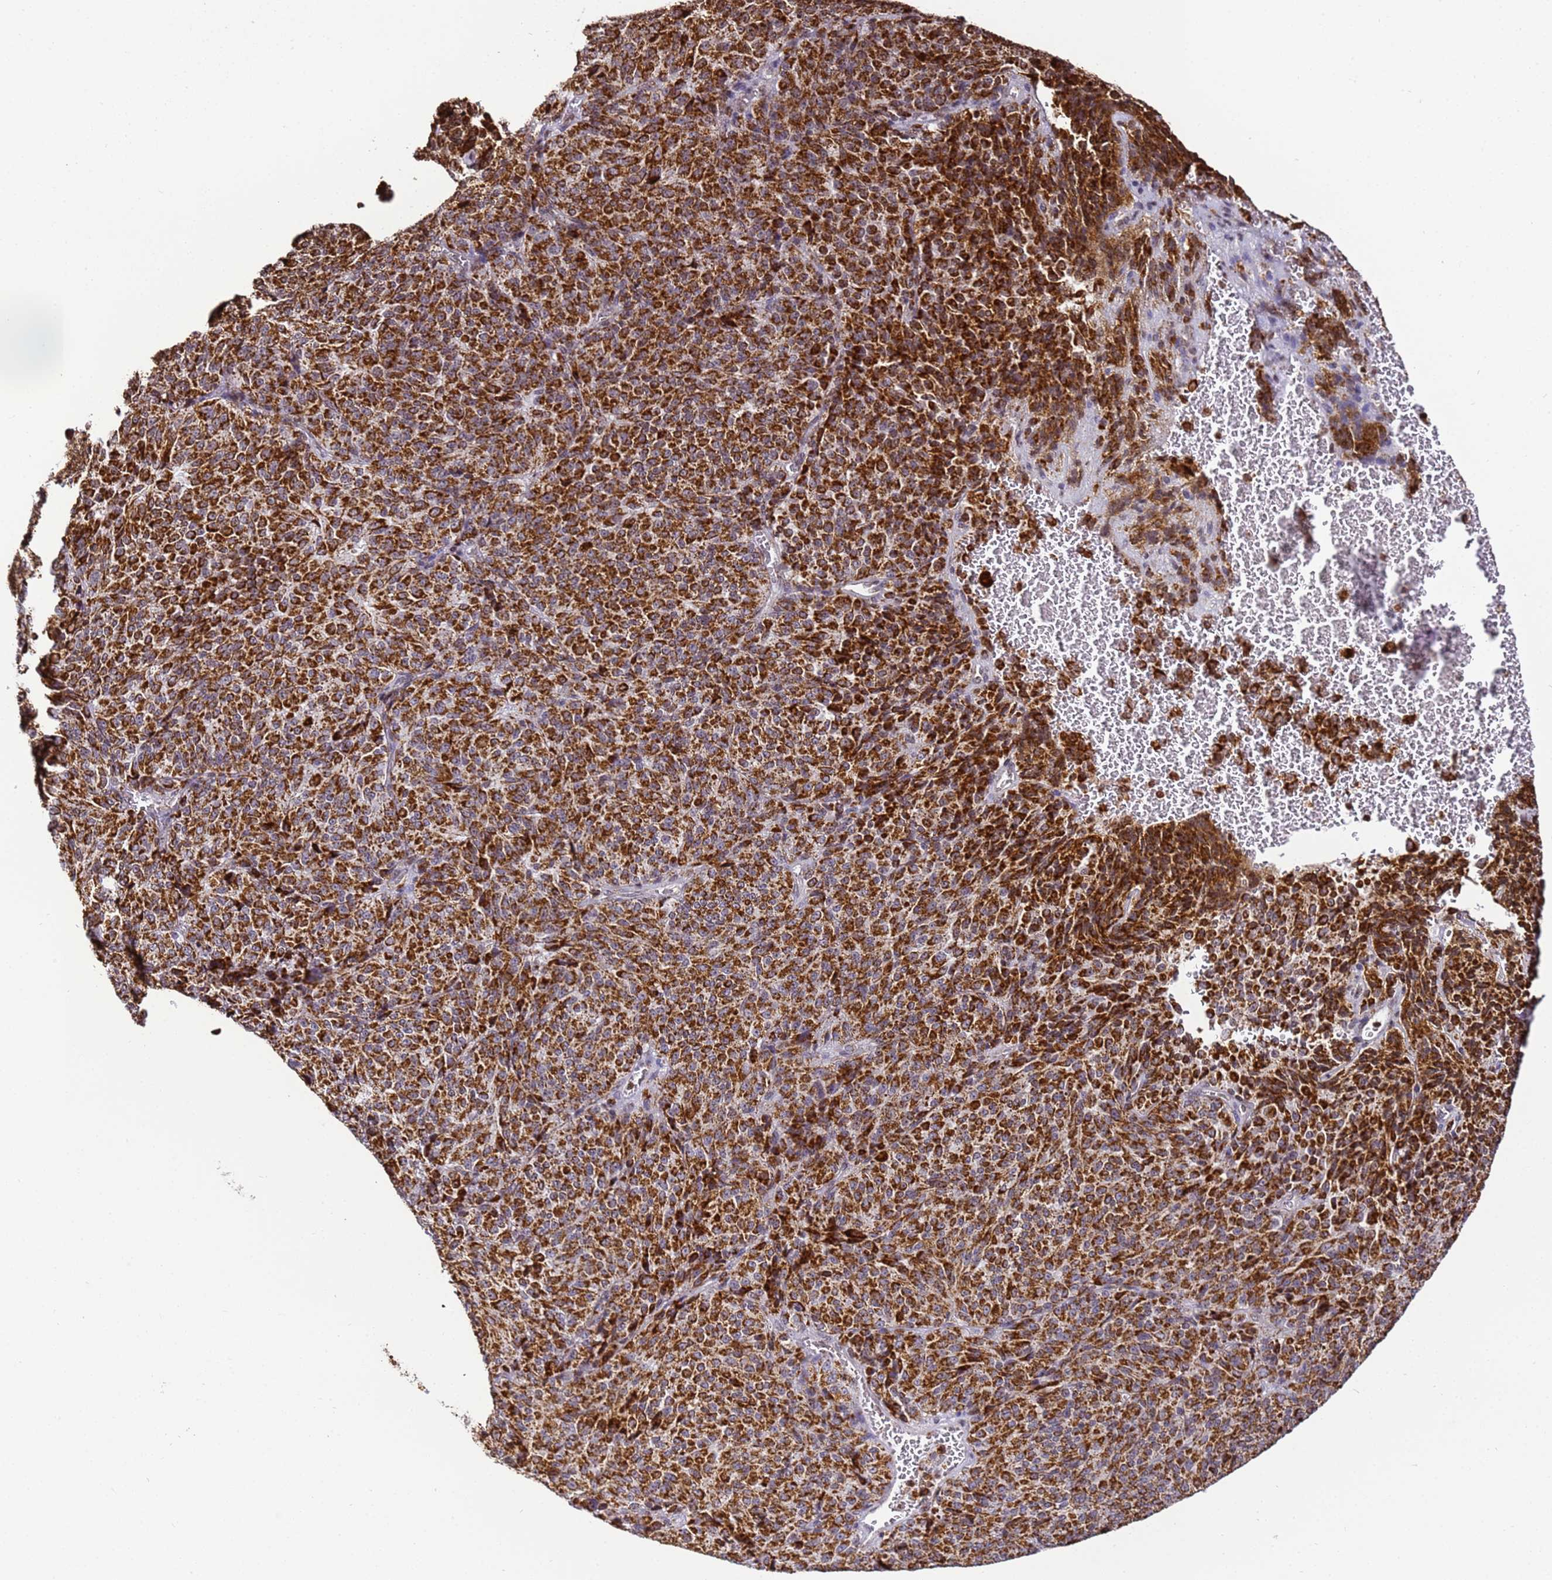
{"staining": {"intensity": "strong", "quantity": ">75%", "location": "cytoplasmic/membranous"}, "tissue": "melanoma", "cell_type": "Tumor cells", "image_type": "cancer", "snomed": [{"axis": "morphology", "description": "Malignant melanoma, Metastatic site"}, {"axis": "topography", "description": "Brain"}], "caption": "Strong cytoplasmic/membranous protein positivity is present in approximately >75% of tumor cells in malignant melanoma (metastatic site).", "gene": "HSPE1", "patient": {"sex": "female", "age": 56}}